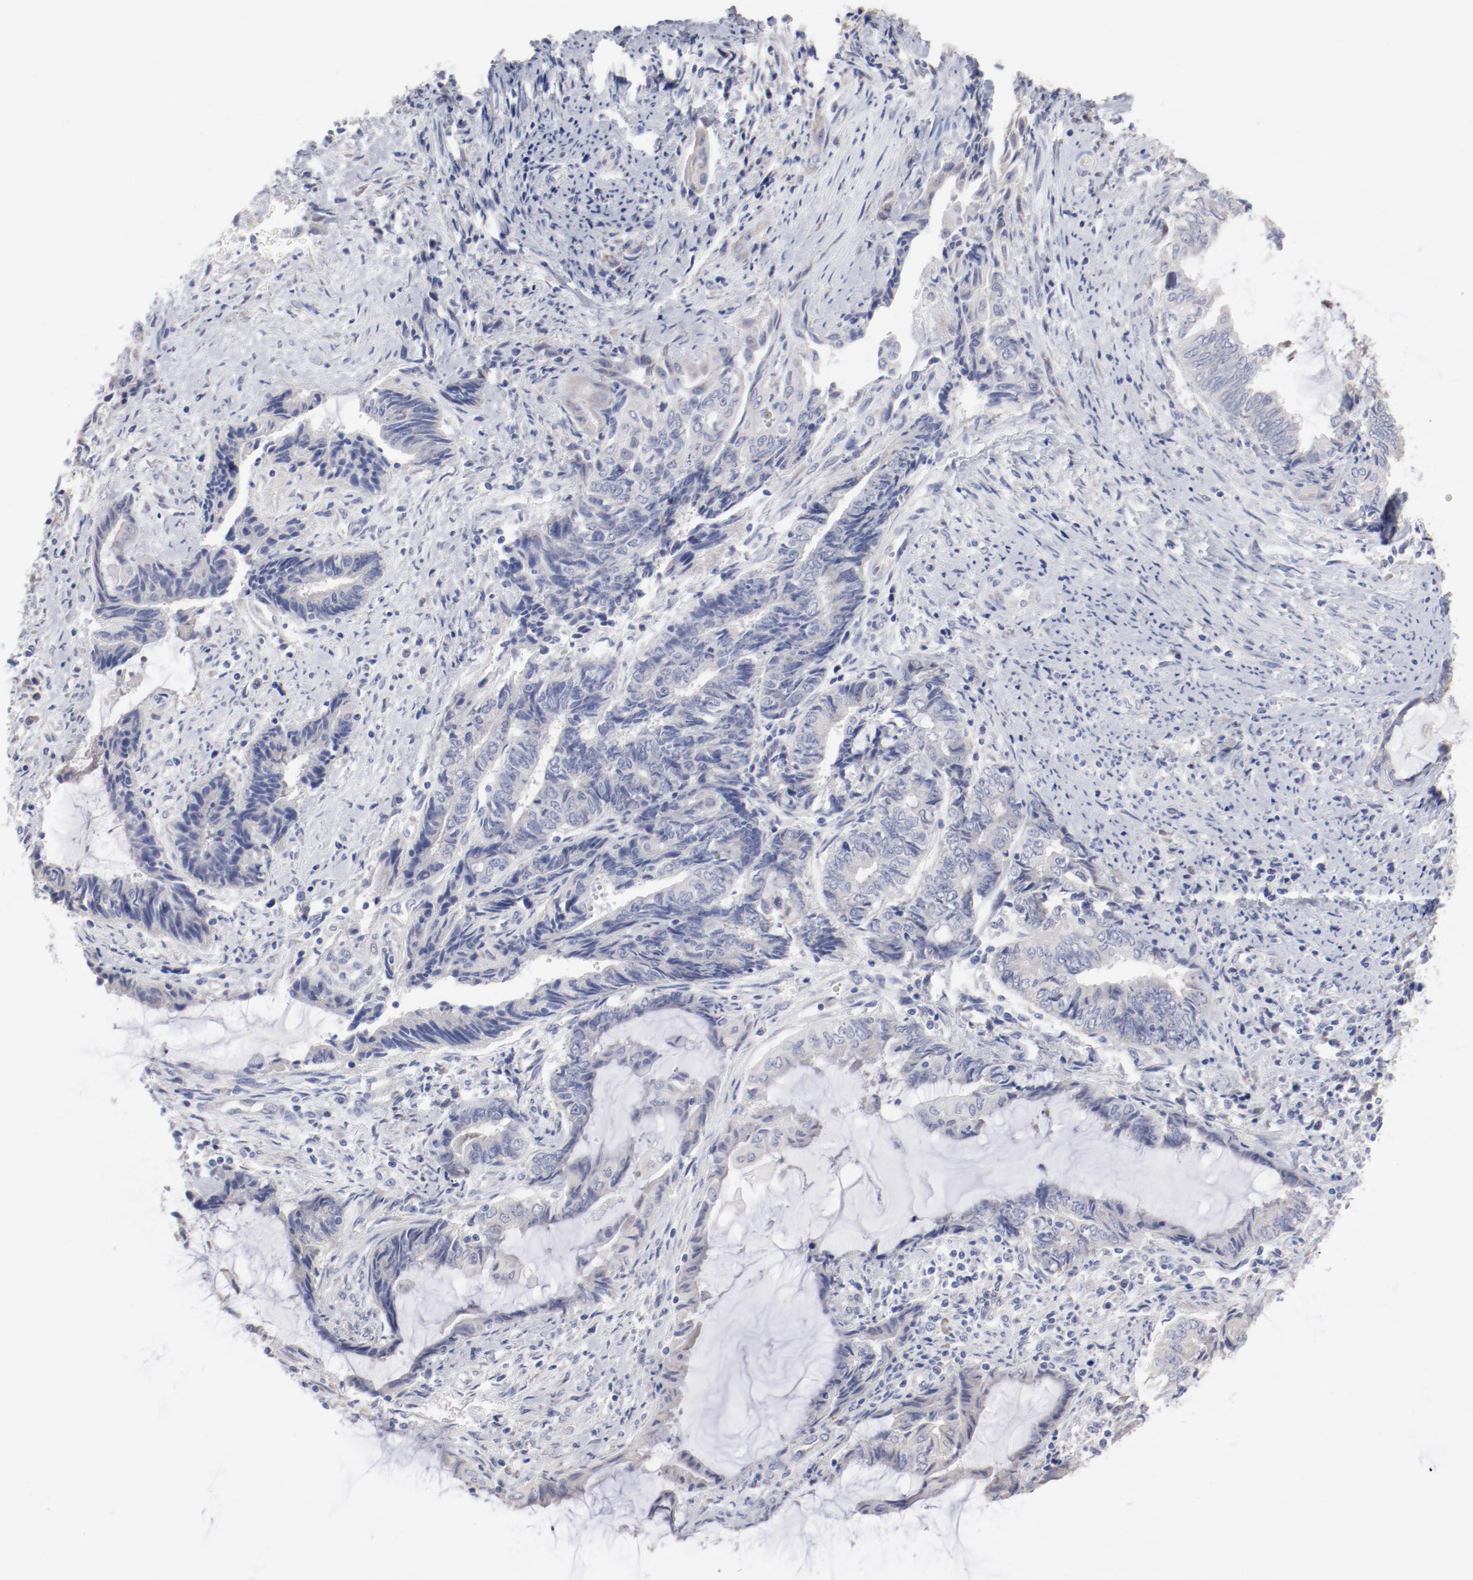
{"staining": {"intensity": "weak", "quantity": "<25%", "location": "cytoplasmic/membranous"}, "tissue": "endometrial cancer", "cell_type": "Tumor cells", "image_type": "cancer", "snomed": [{"axis": "morphology", "description": "Adenocarcinoma, NOS"}, {"axis": "topography", "description": "Uterus"}, {"axis": "topography", "description": "Endometrium"}], "caption": "Immunohistochemical staining of human endometrial adenocarcinoma reveals no significant positivity in tumor cells.", "gene": "CPE", "patient": {"sex": "female", "age": 70}}